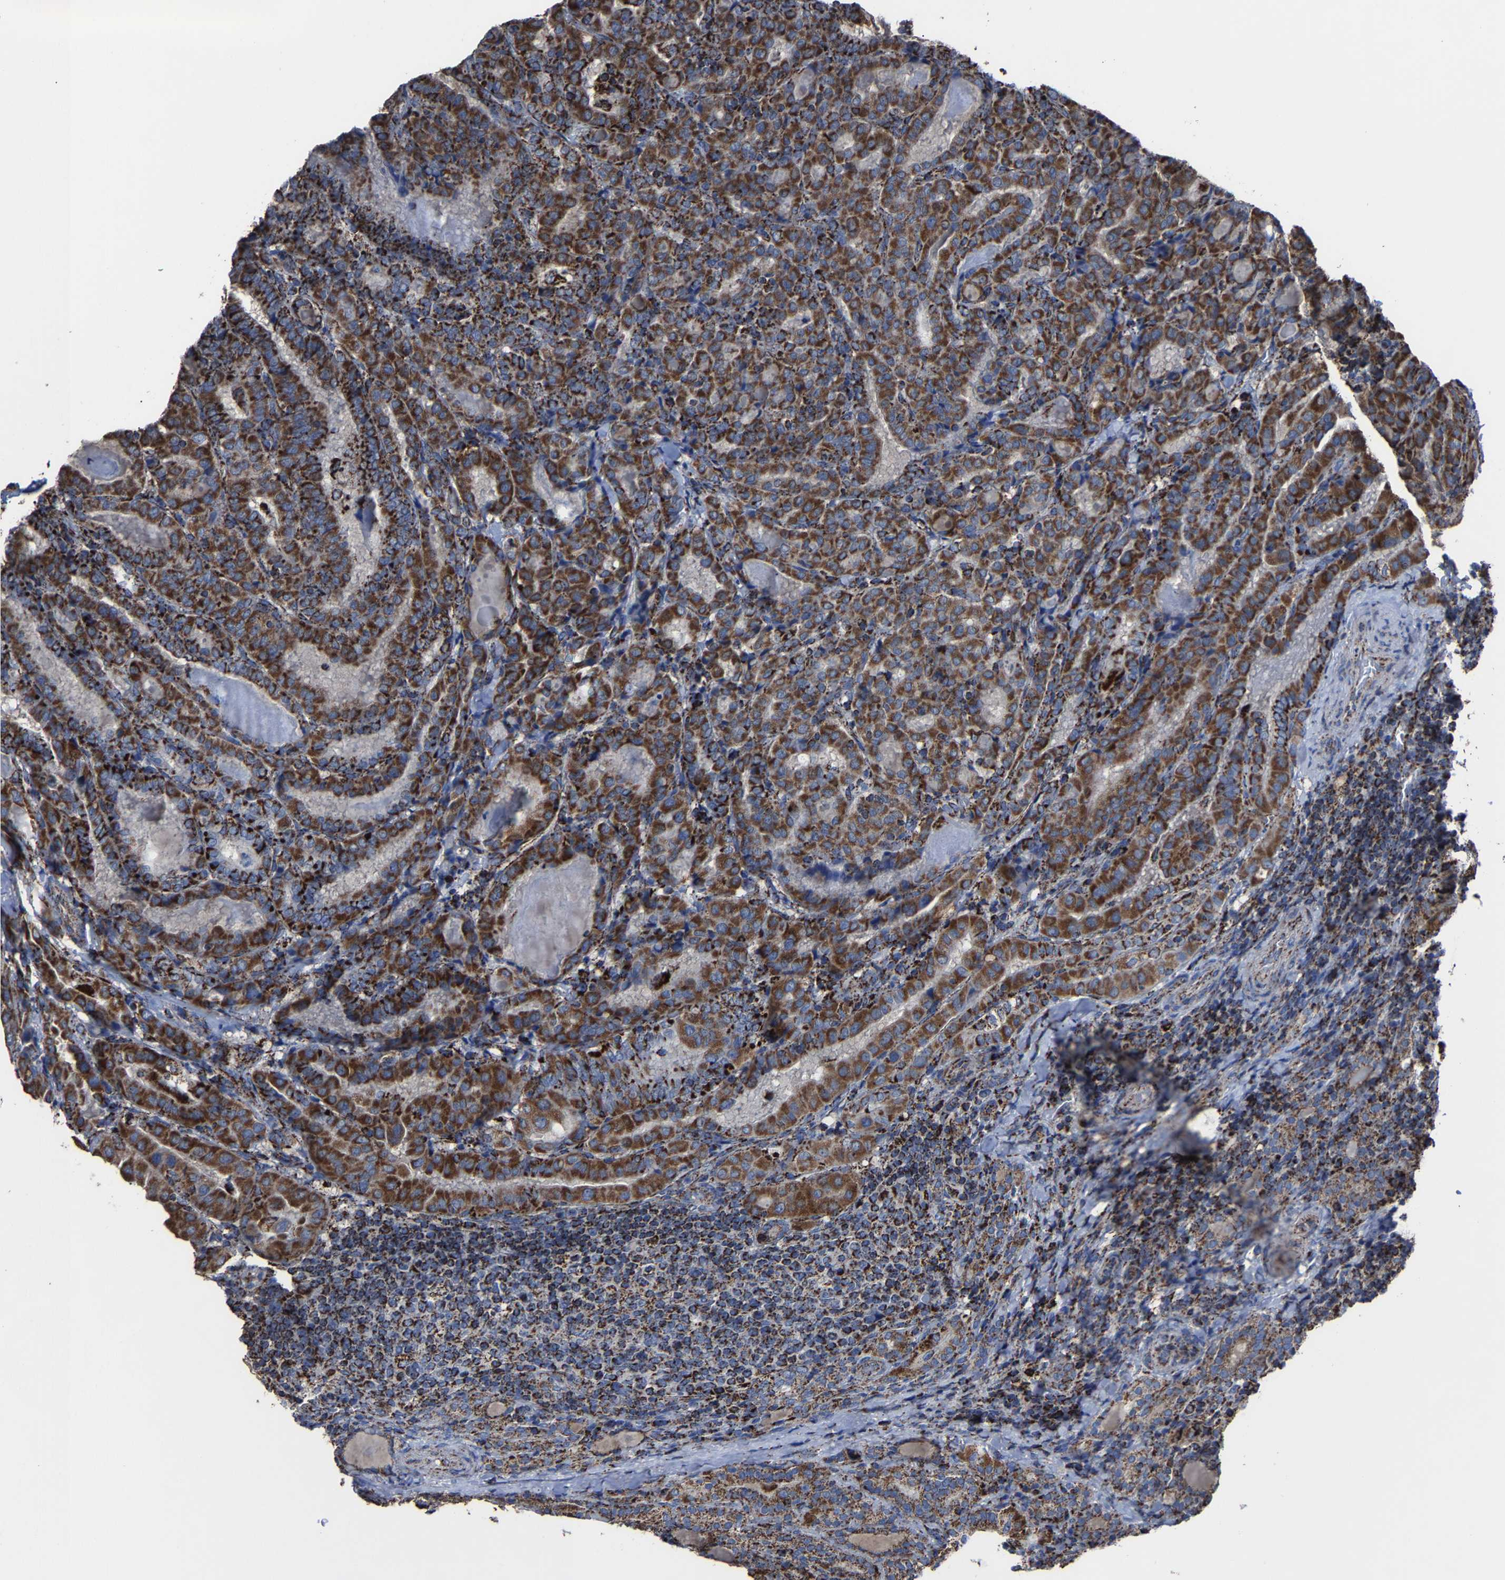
{"staining": {"intensity": "strong", "quantity": ">75%", "location": "cytoplasmic/membranous"}, "tissue": "thyroid cancer", "cell_type": "Tumor cells", "image_type": "cancer", "snomed": [{"axis": "morphology", "description": "Papillary adenocarcinoma, NOS"}, {"axis": "topography", "description": "Thyroid gland"}], "caption": "Protein analysis of thyroid cancer tissue demonstrates strong cytoplasmic/membranous expression in about >75% of tumor cells.", "gene": "NDUFV3", "patient": {"sex": "female", "age": 42}}